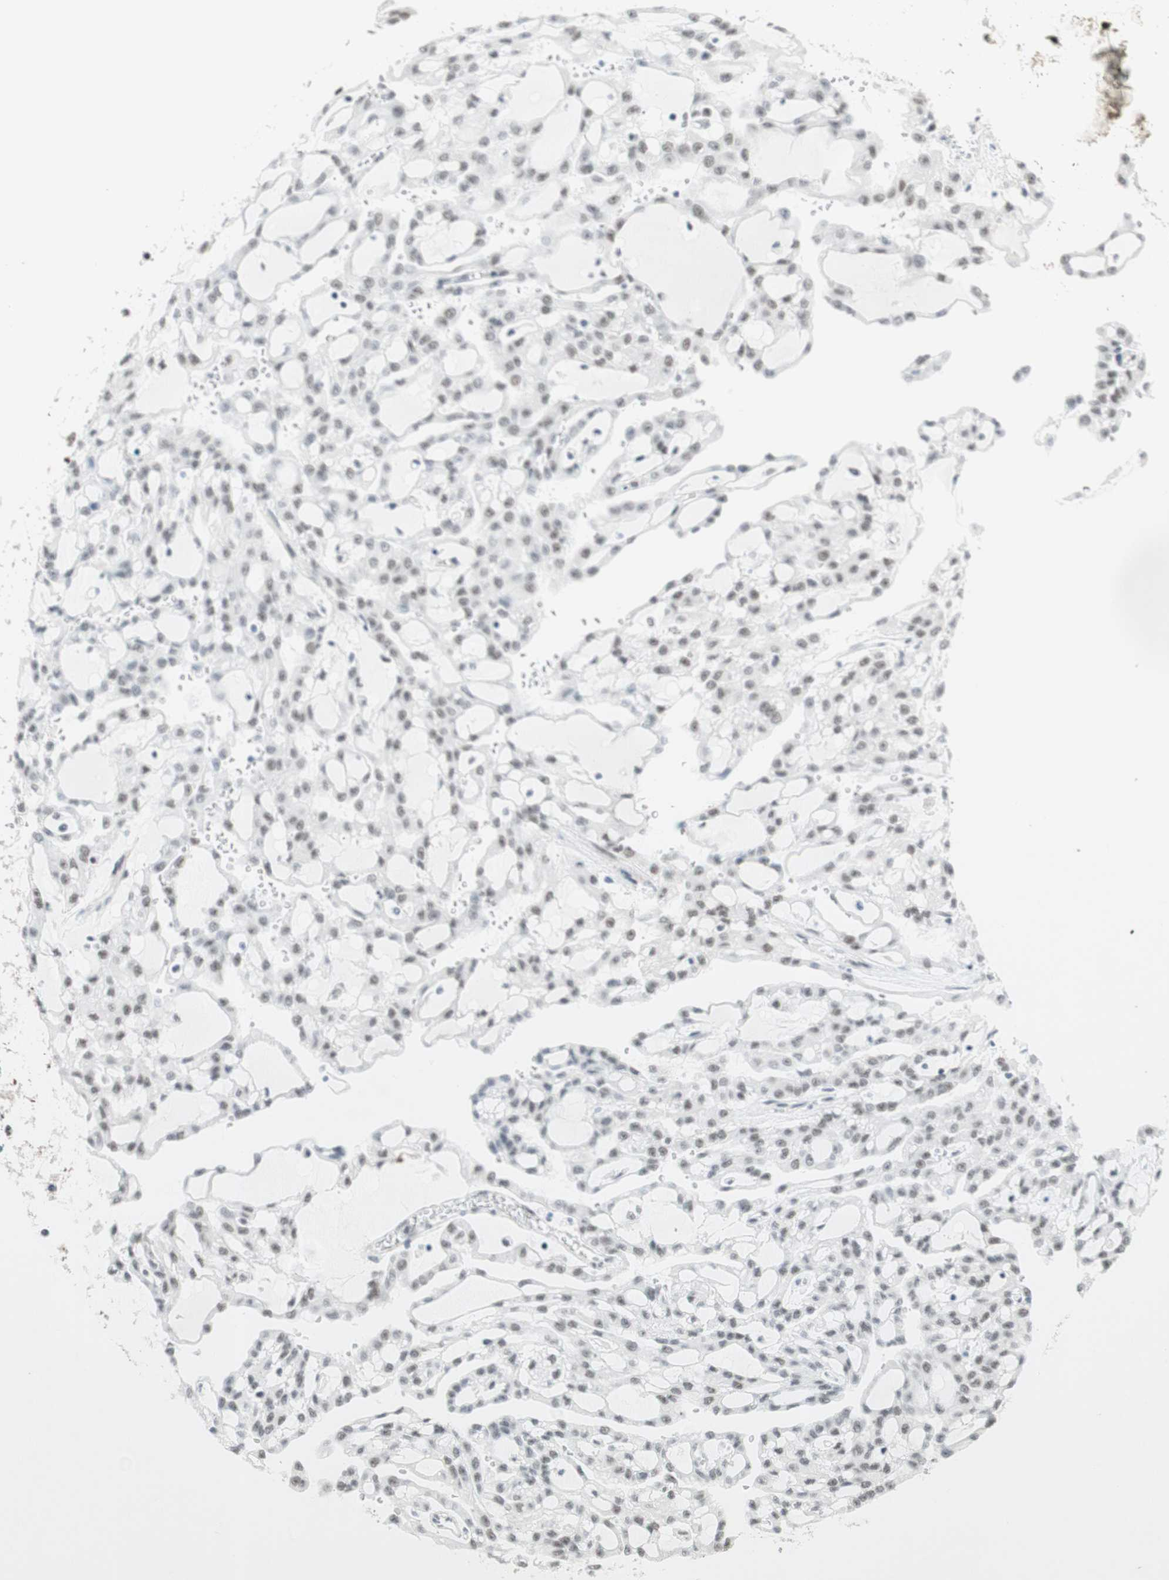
{"staining": {"intensity": "negative", "quantity": "none", "location": "none"}, "tissue": "renal cancer", "cell_type": "Tumor cells", "image_type": "cancer", "snomed": [{"axis": "morphology", "description": "Adenocarcinoma, NOS"}, {"axis": "topography", "description": "Kidney"}], "caption": "Immunohistochemistry of human renal adenocarcinoma demonstrates no expression in tumor cells.", "gene": "PRPF19", "patient": {"sex": "male", "age": 63}}